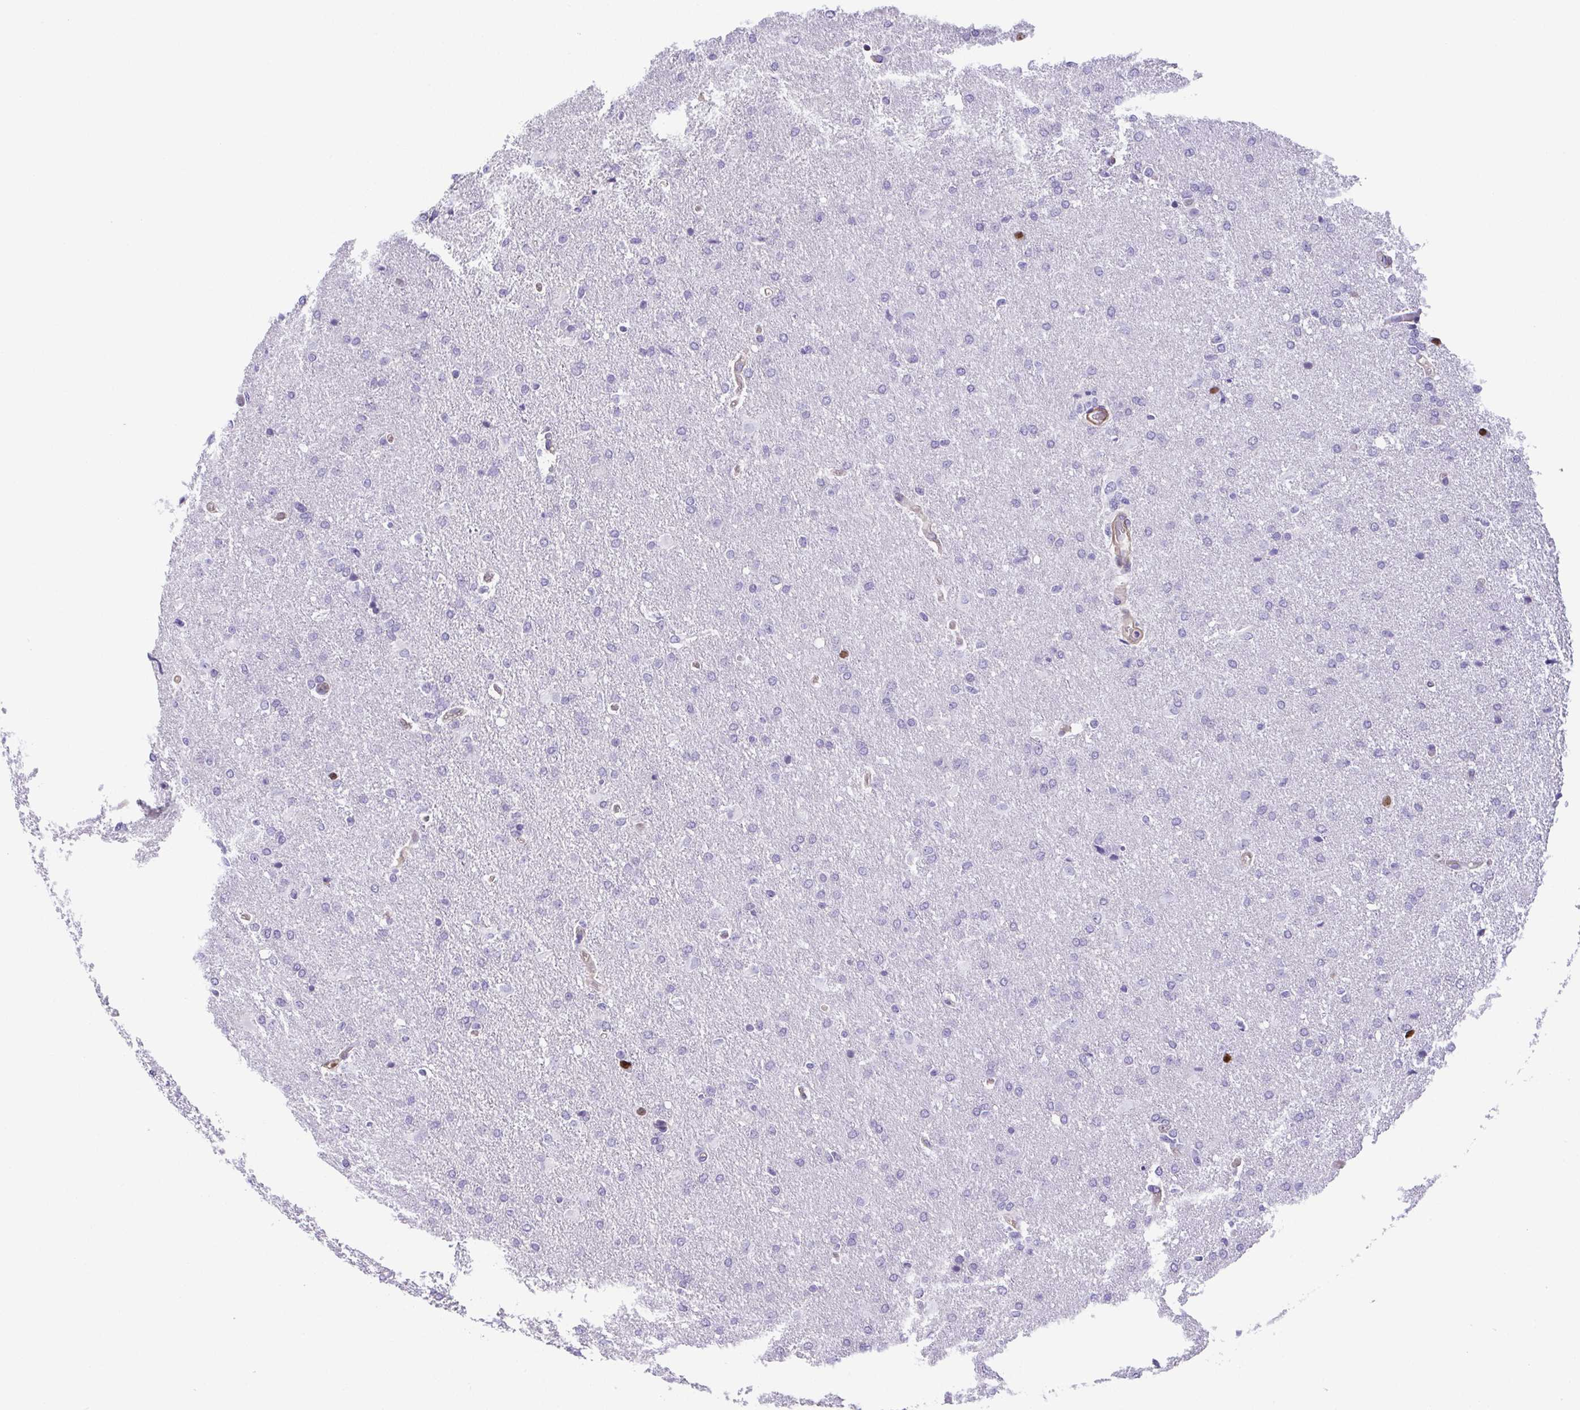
{"staining": {"intensity": "negative", "quantity": "none", "location": "none"}, "tissue": "glioma", "cell_type": "Tumor cells", "image_type": "cancer", "snomed": [{"axis": "morphology", "description": "Glioma, malignant, High grade"}, {"axis": "topography", "description": "Brain"}], "caption": "This is an IHC histopathology image of human high-grade glioma (malignant). There is no positivity in tumor cells.", "gene": "MYL6", "patient": {"sex": "male", "age": 68}}